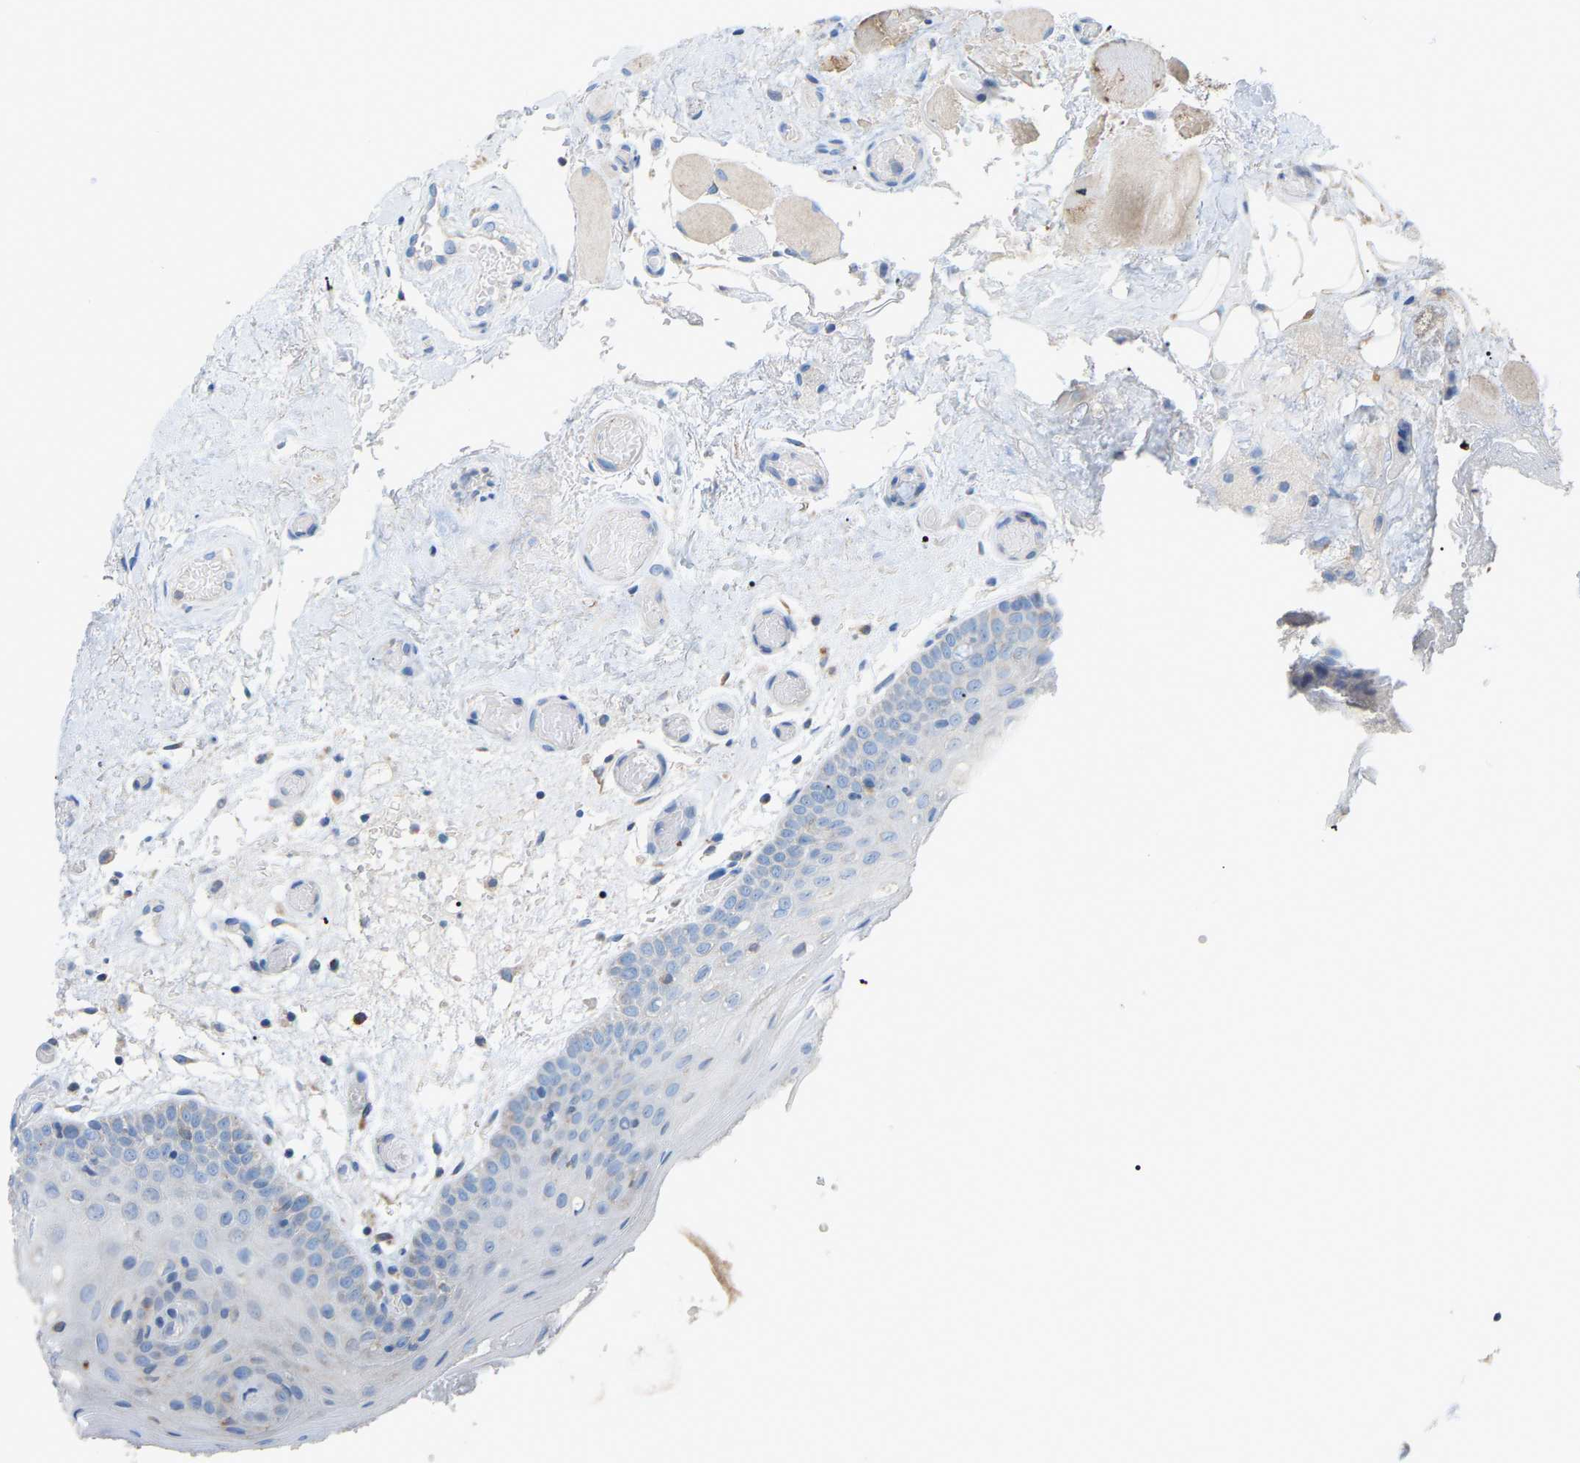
{"staining": {"intensity": "negative", "quantity": "none", "location": "none"}, "tissue": "oral mucosa", "cell_type": "Squamous epithelial cells", "image_type": "normal", "snomed": [{"axis": "morphology", "description": "Normal tissue, NOS"}, {"axis": "morphology", "description": "Squamous cell carcinoma, NOS"}, {"axis": "topography", "description": "Oral tissue"}, {"axis": "topography", "description": "Head-Neck"}], "caption": "Immunohistochemistry (IHC) of benign oral mucosa demonstrates no expression in squamous epithelial cells.", "gene": "CROT", "patient": {"sex": "male", "age": 71}}